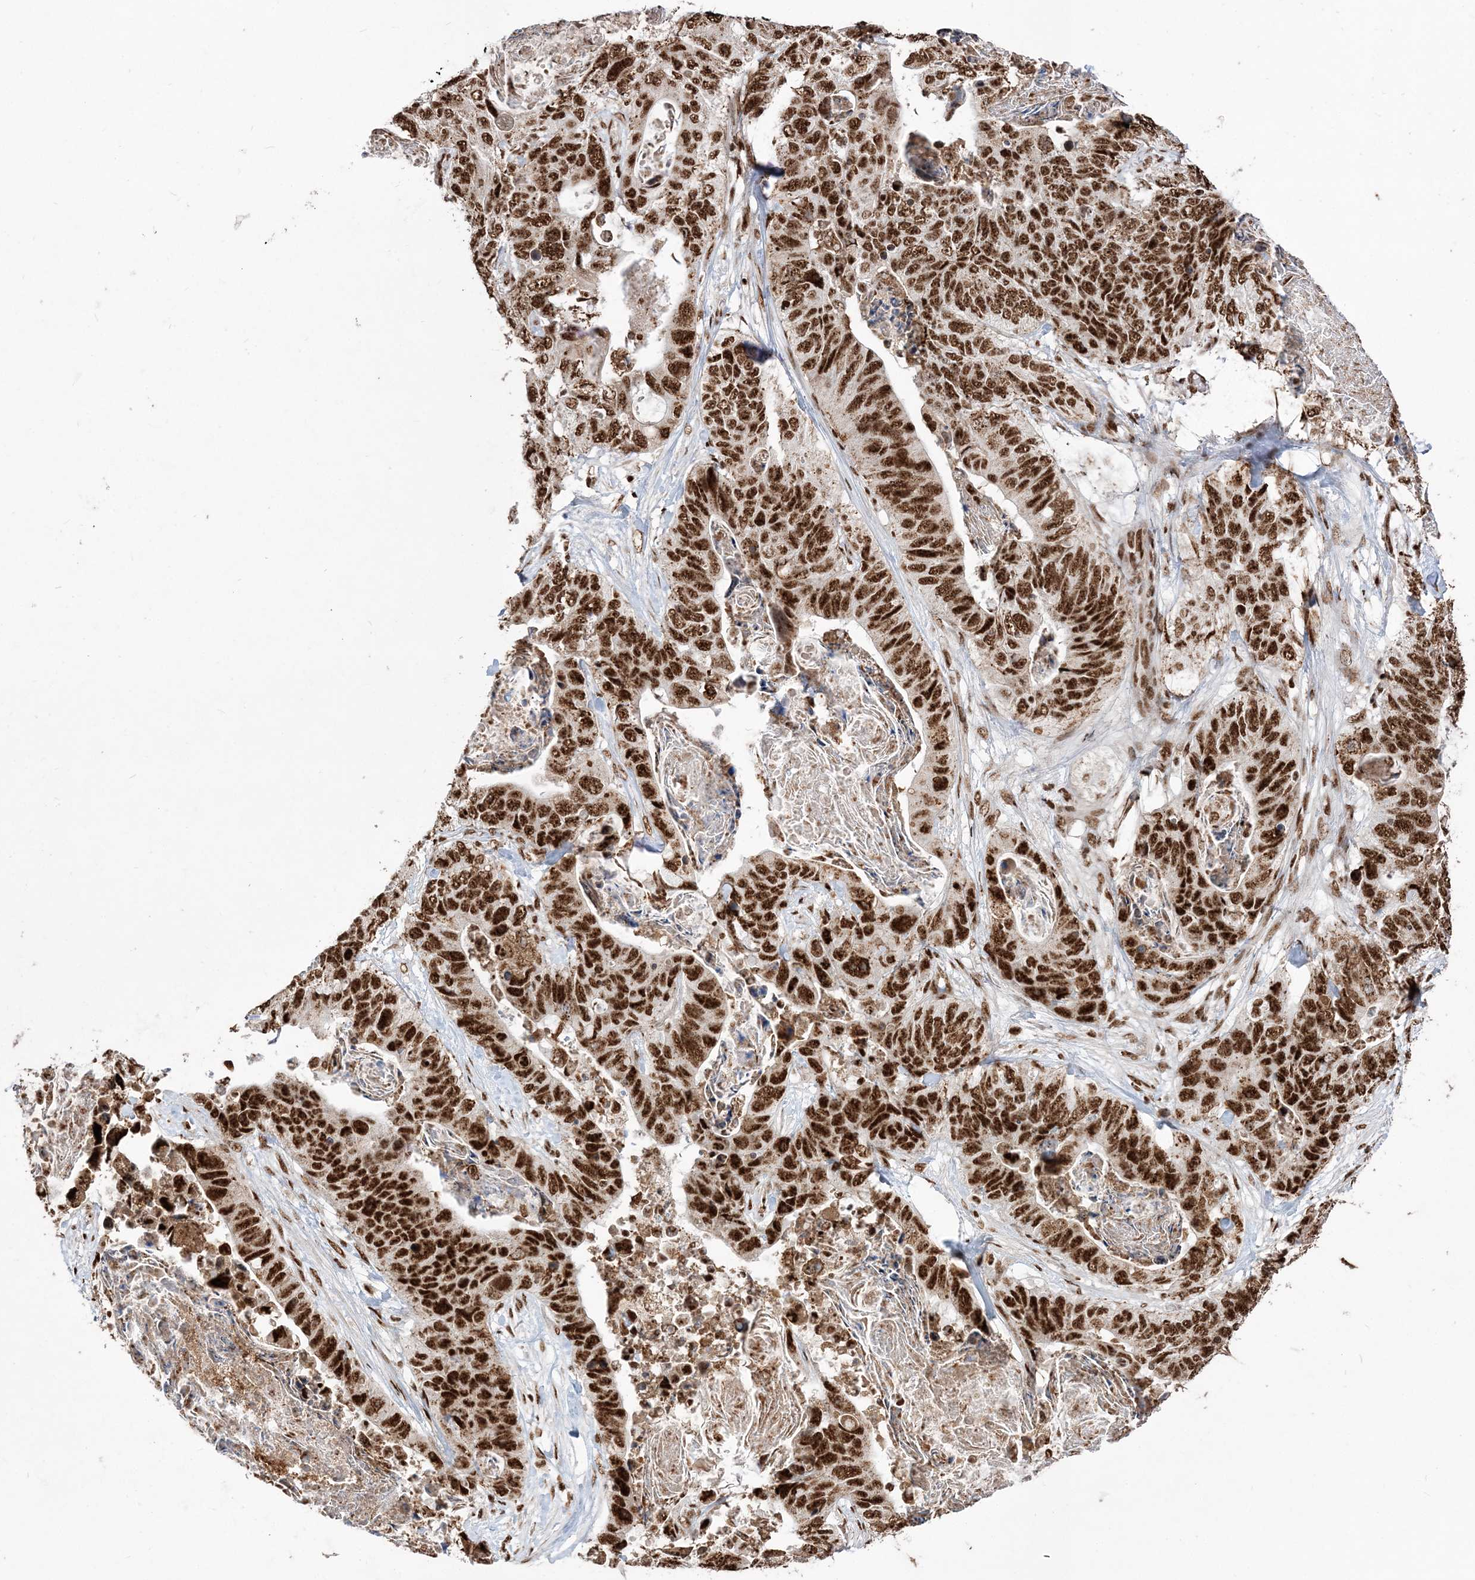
{"staining": {"intensity": "strong", "quantity": ">75%", "location": "nuclear"}, "tissue": "stomach cancer", "cell_type": "Tumor cells", "image_type": "cancer", "snomed": [{"axis": "morphology", "description": "Adenocarcinoma, NOS"}, {"axis": "topography", "description": "Stomach"}], "caption": "Immunohistochemistry of human stomach cancer shows high levels of strong nuclear staining in approximately >75% of tumor cells. (DAB = brown stain, brightfield microscopy at high magnification).", "gene": "RBM17", "patient": {"sex": "female", "age": 89}}